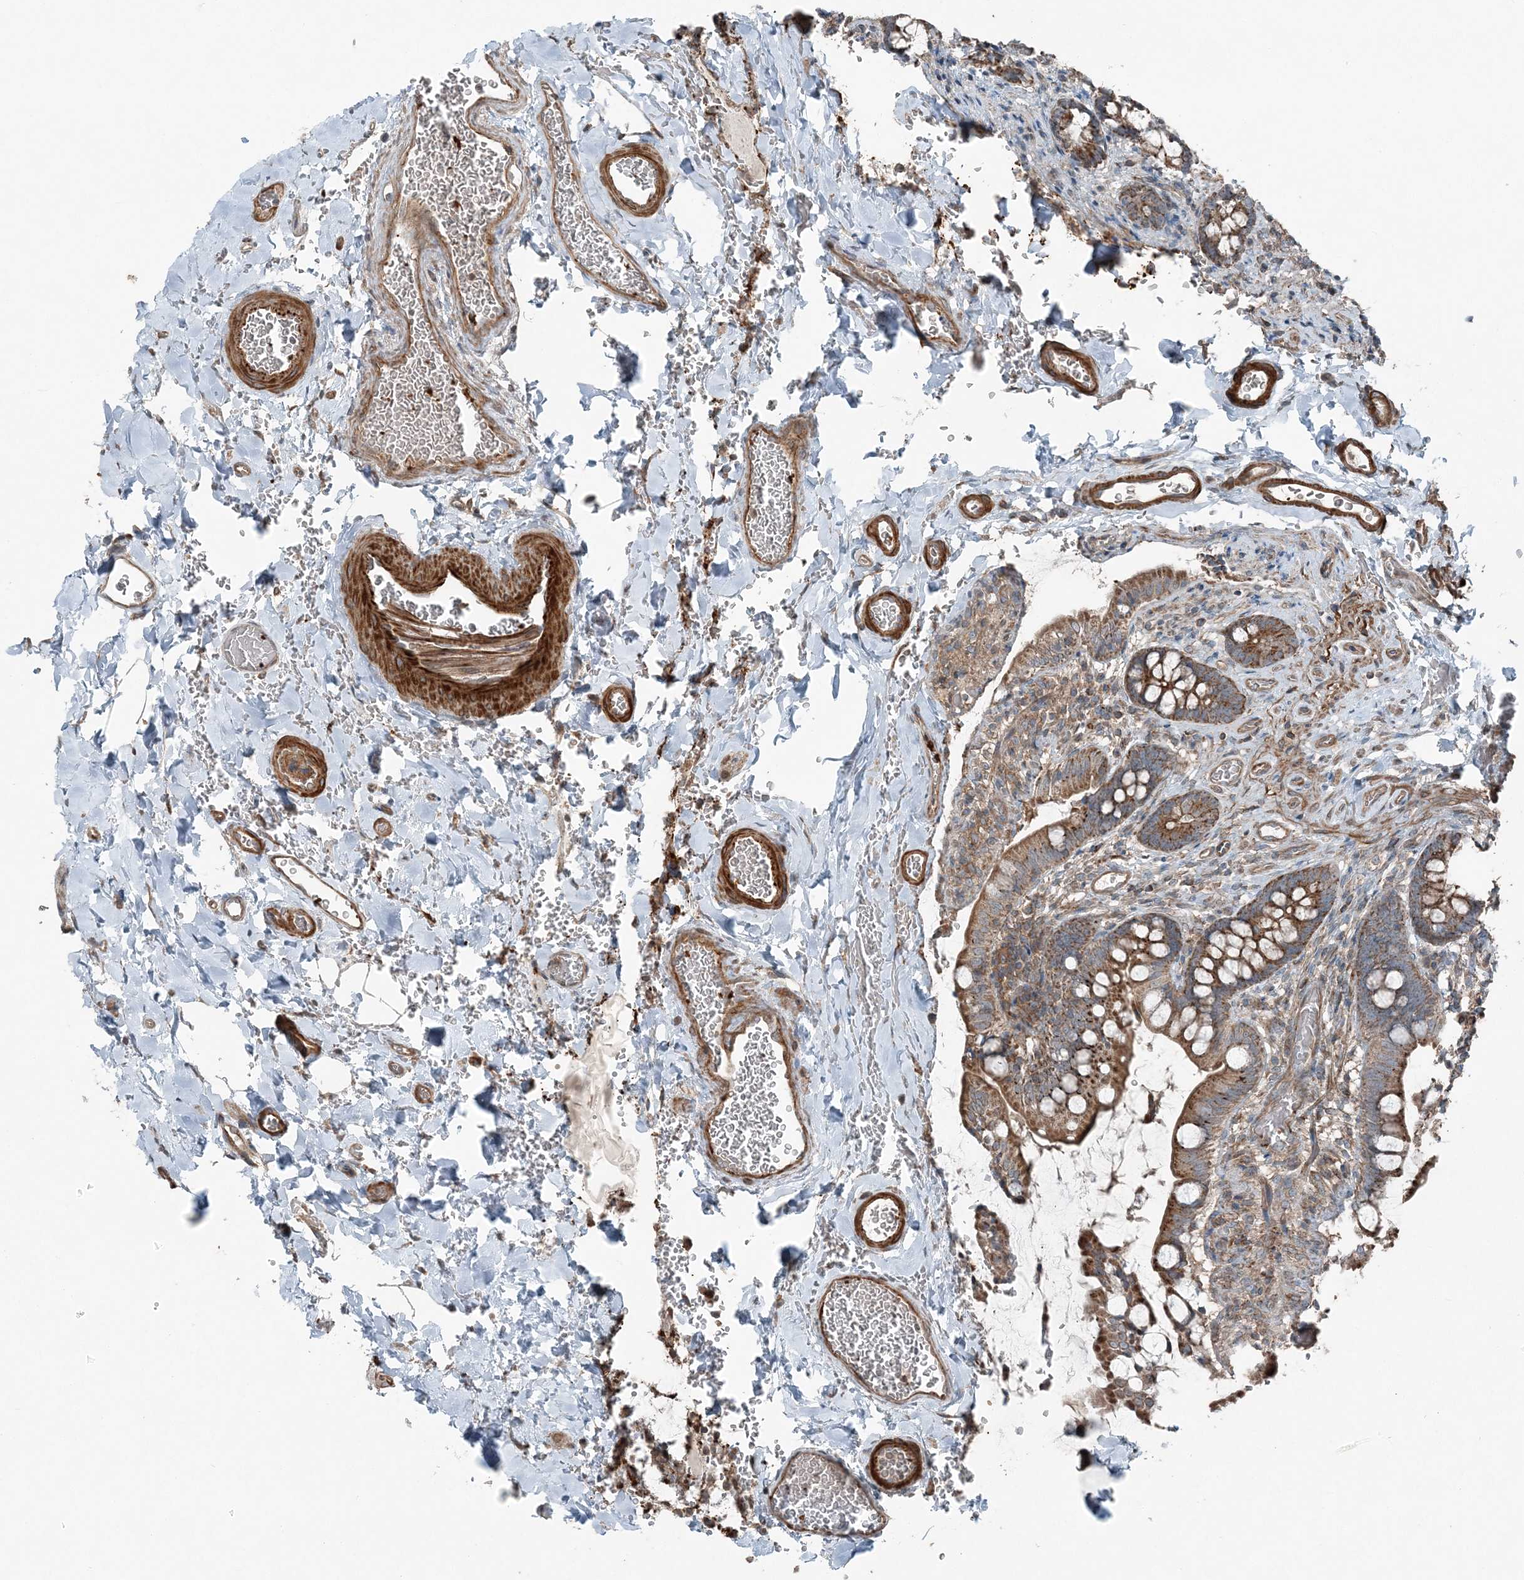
{"staining": {"intensity": "strong", "quantity": ">75%", "location": "cytoplasmic/membranous"}, "tissue": "small intestine", "cell_type": "Glandular cells", "image_type": "normal", "snomed": [{"axis": "morphology", "description": "Normal tissue, NOS"}, {"axis": "topography", "description": "Small intestine"}], "caption": "Protein expression by immunohistochemistry (IHC) demonstrates strong cytoplasmic/membranous staining in about >75% of glandular cells in benign small intestine.", "gene": "KY", "patient": {"sex": "male", "age": 52}}